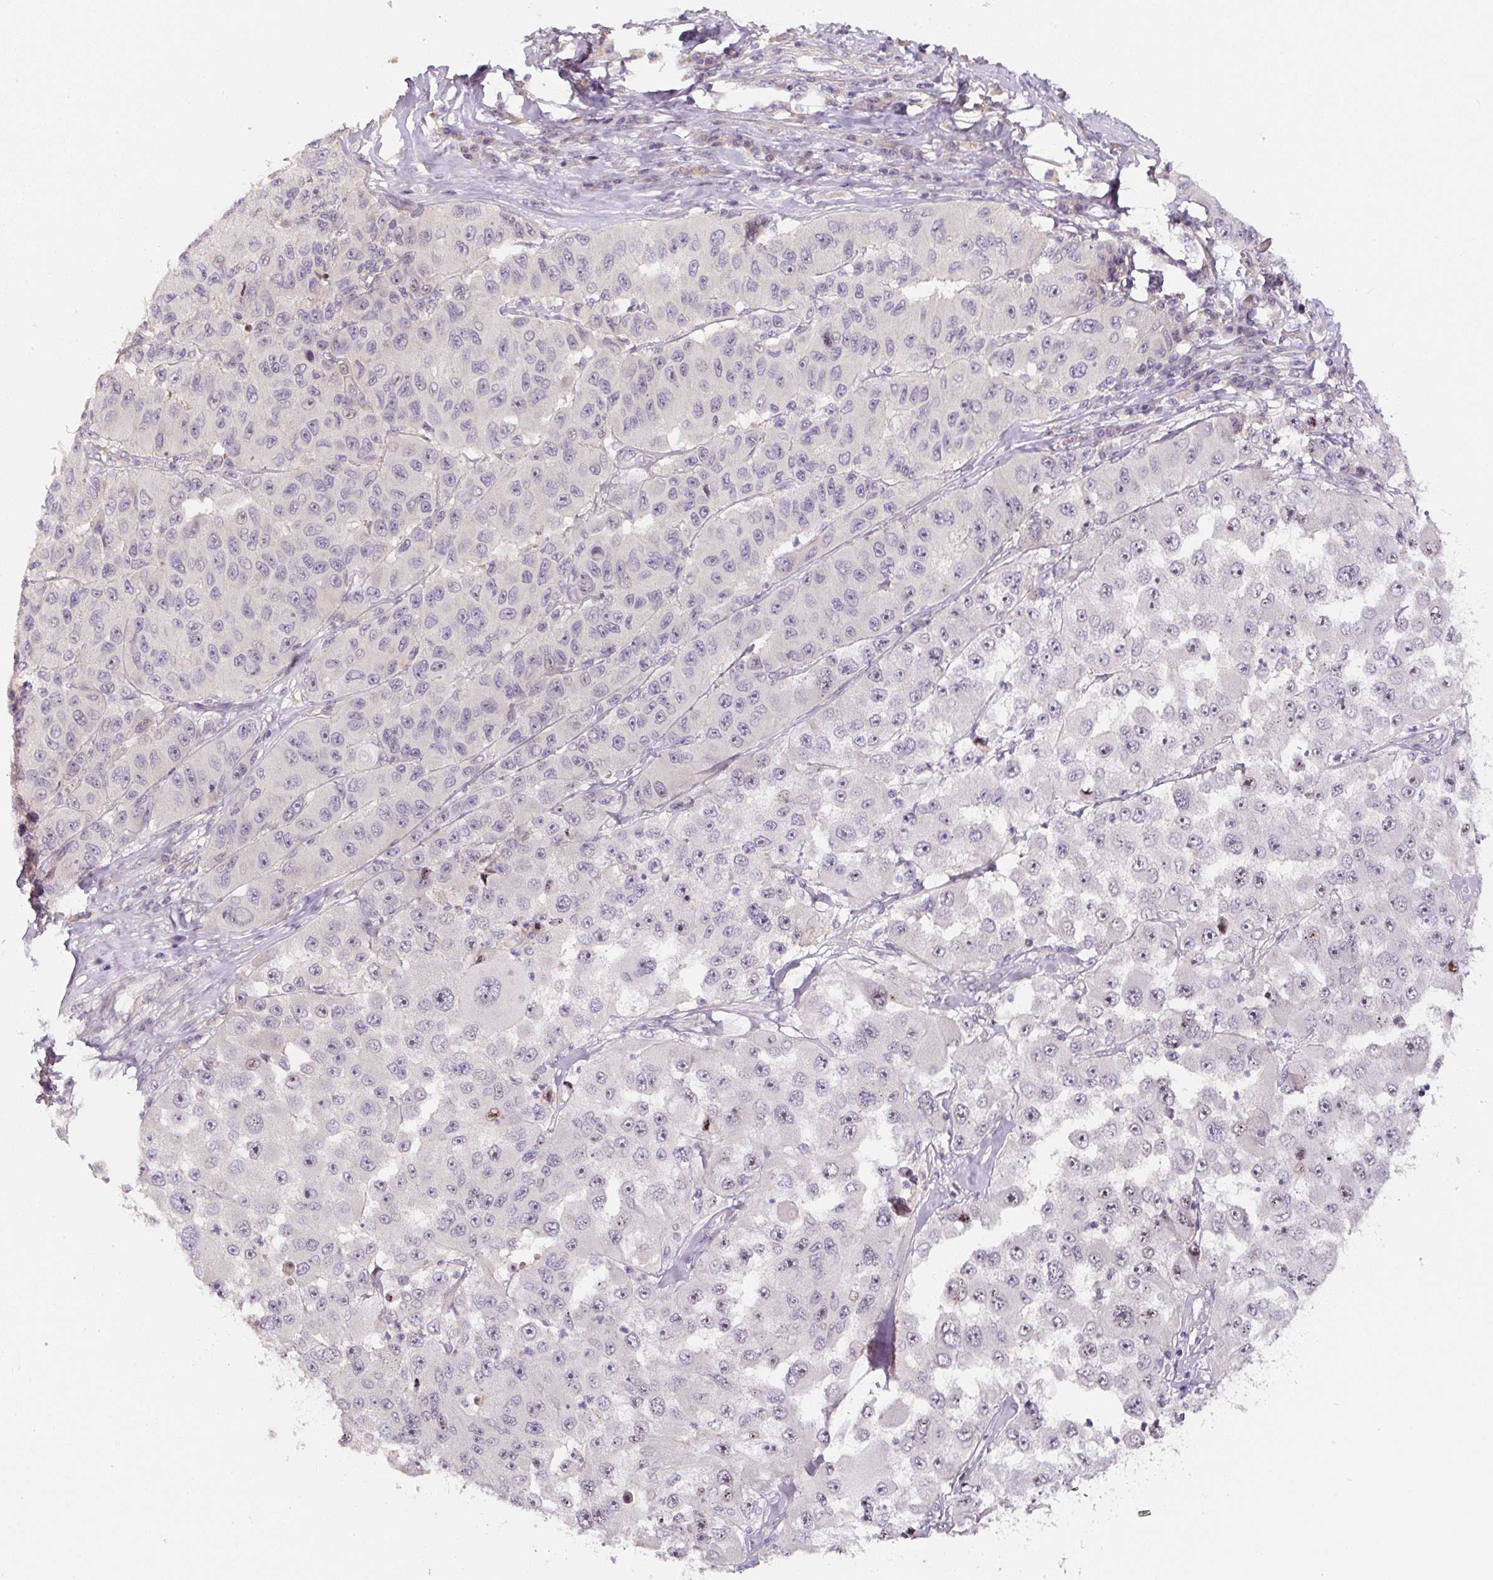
{"staining": {"intensity": "weak", "quantity": "25%-75%", "location": "nuclear"}, "tissue": "melanoma", "cell_type": "Tumor cells", "image_type": "cancer", "snomed": [{"axis": "morphology", "description": "Malignant melanoma, Metastatic site"}, {"axis": "topography", "description": "Lymph node"}], "caption": "High-power microscopy captured an immunohistochemistry photomicrograph of malignant melanoma (metastatic site), revealing weak nuclear expression in approximately 25%-75% of tumor cells.", "gene": "PWWP3B", "patient": {"sex": "male", "age": 62}}